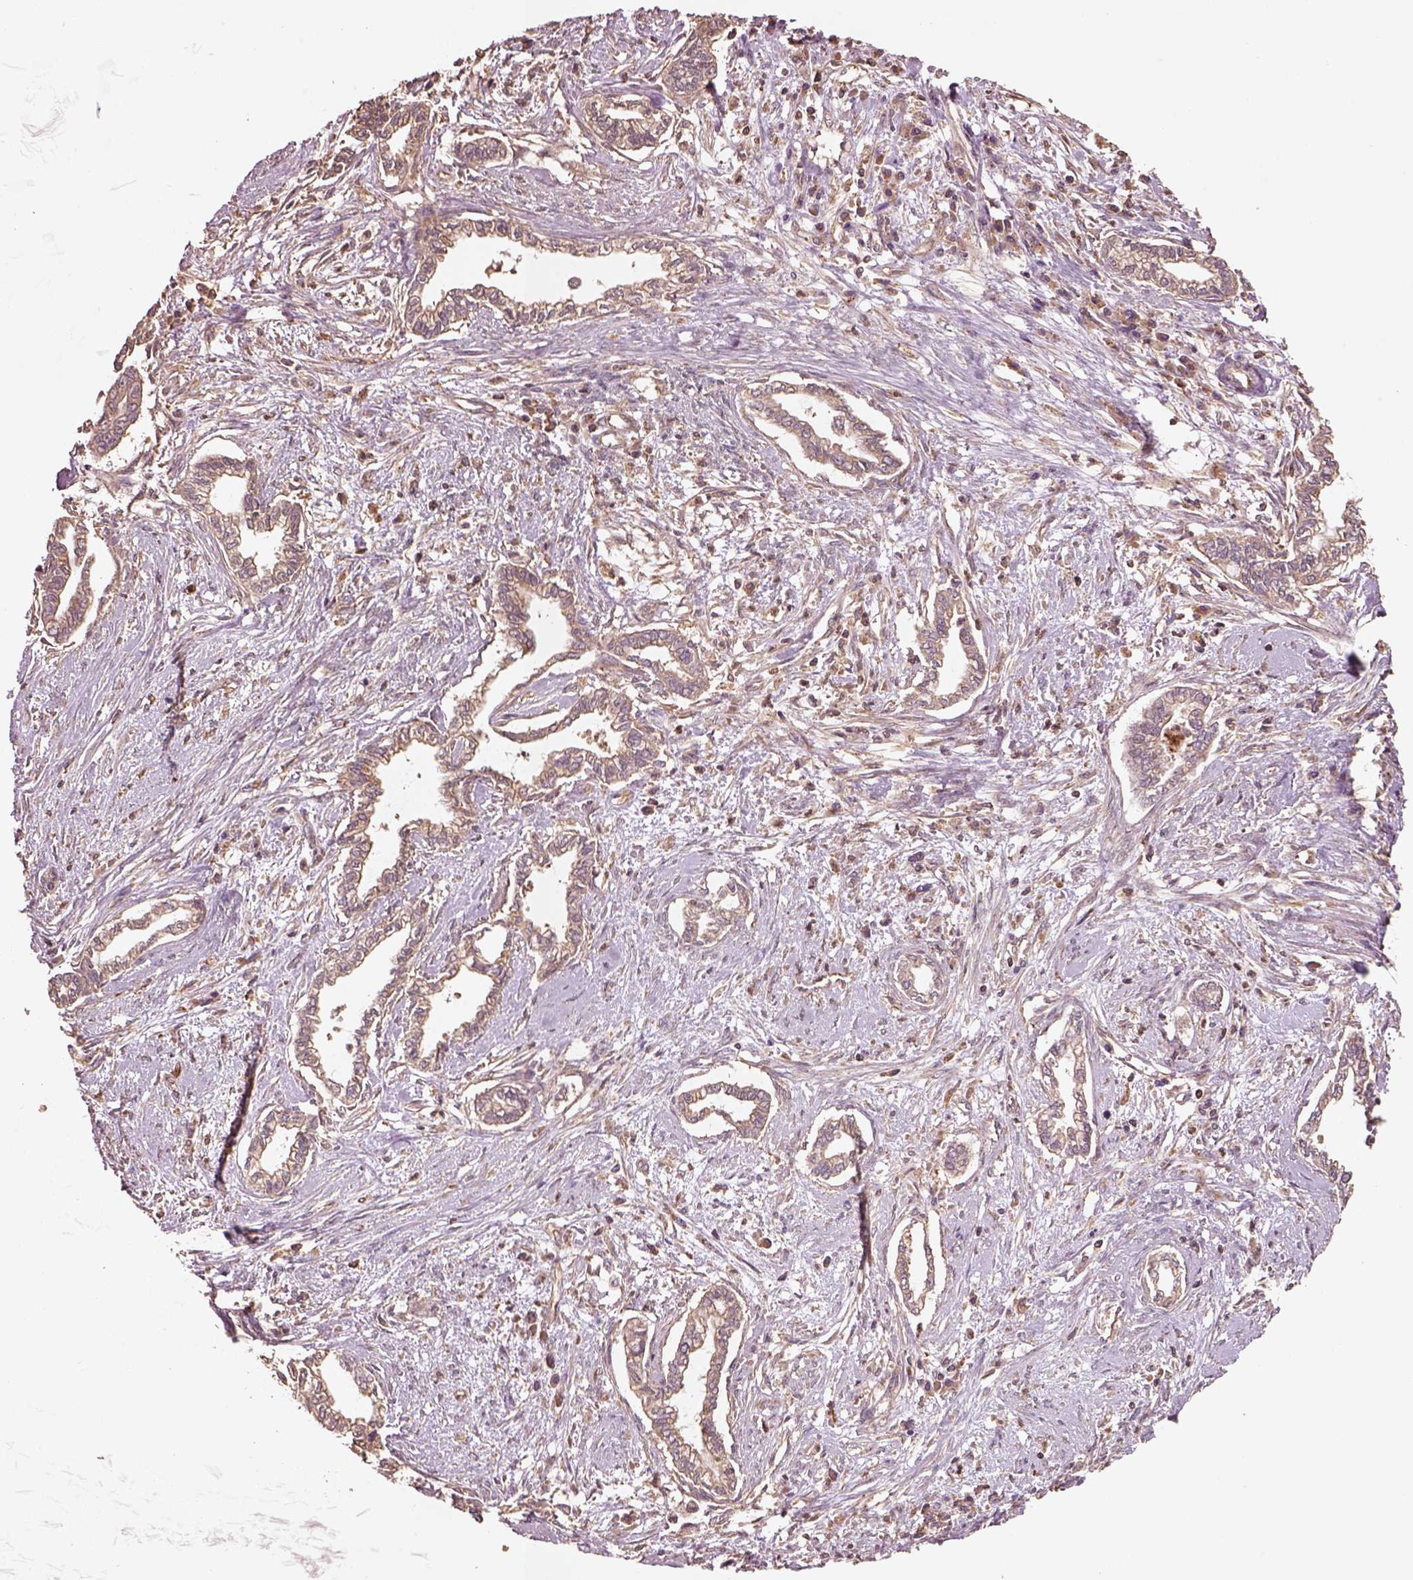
{"staining": {"intensity": "weak", "quantity": "25%-75%", "location": "cytoplasmic/membranous"}, "tissue": "cervical cancer", "cell_type": "Tumor cells", "image_type": "cancer", "snomed": [{"axis": "morphology", "description": "Adenocarcinoma, NOS"}, {"axis": "topography", "description": "Cervix"}], "caption": "The image shows a brown stain indicating the presence of a protein in the cytoplasmic/membranous of tumor cells in cervical cancer.", "gene": "TRADD", "patient": {"sex": "female", "age": 62}}